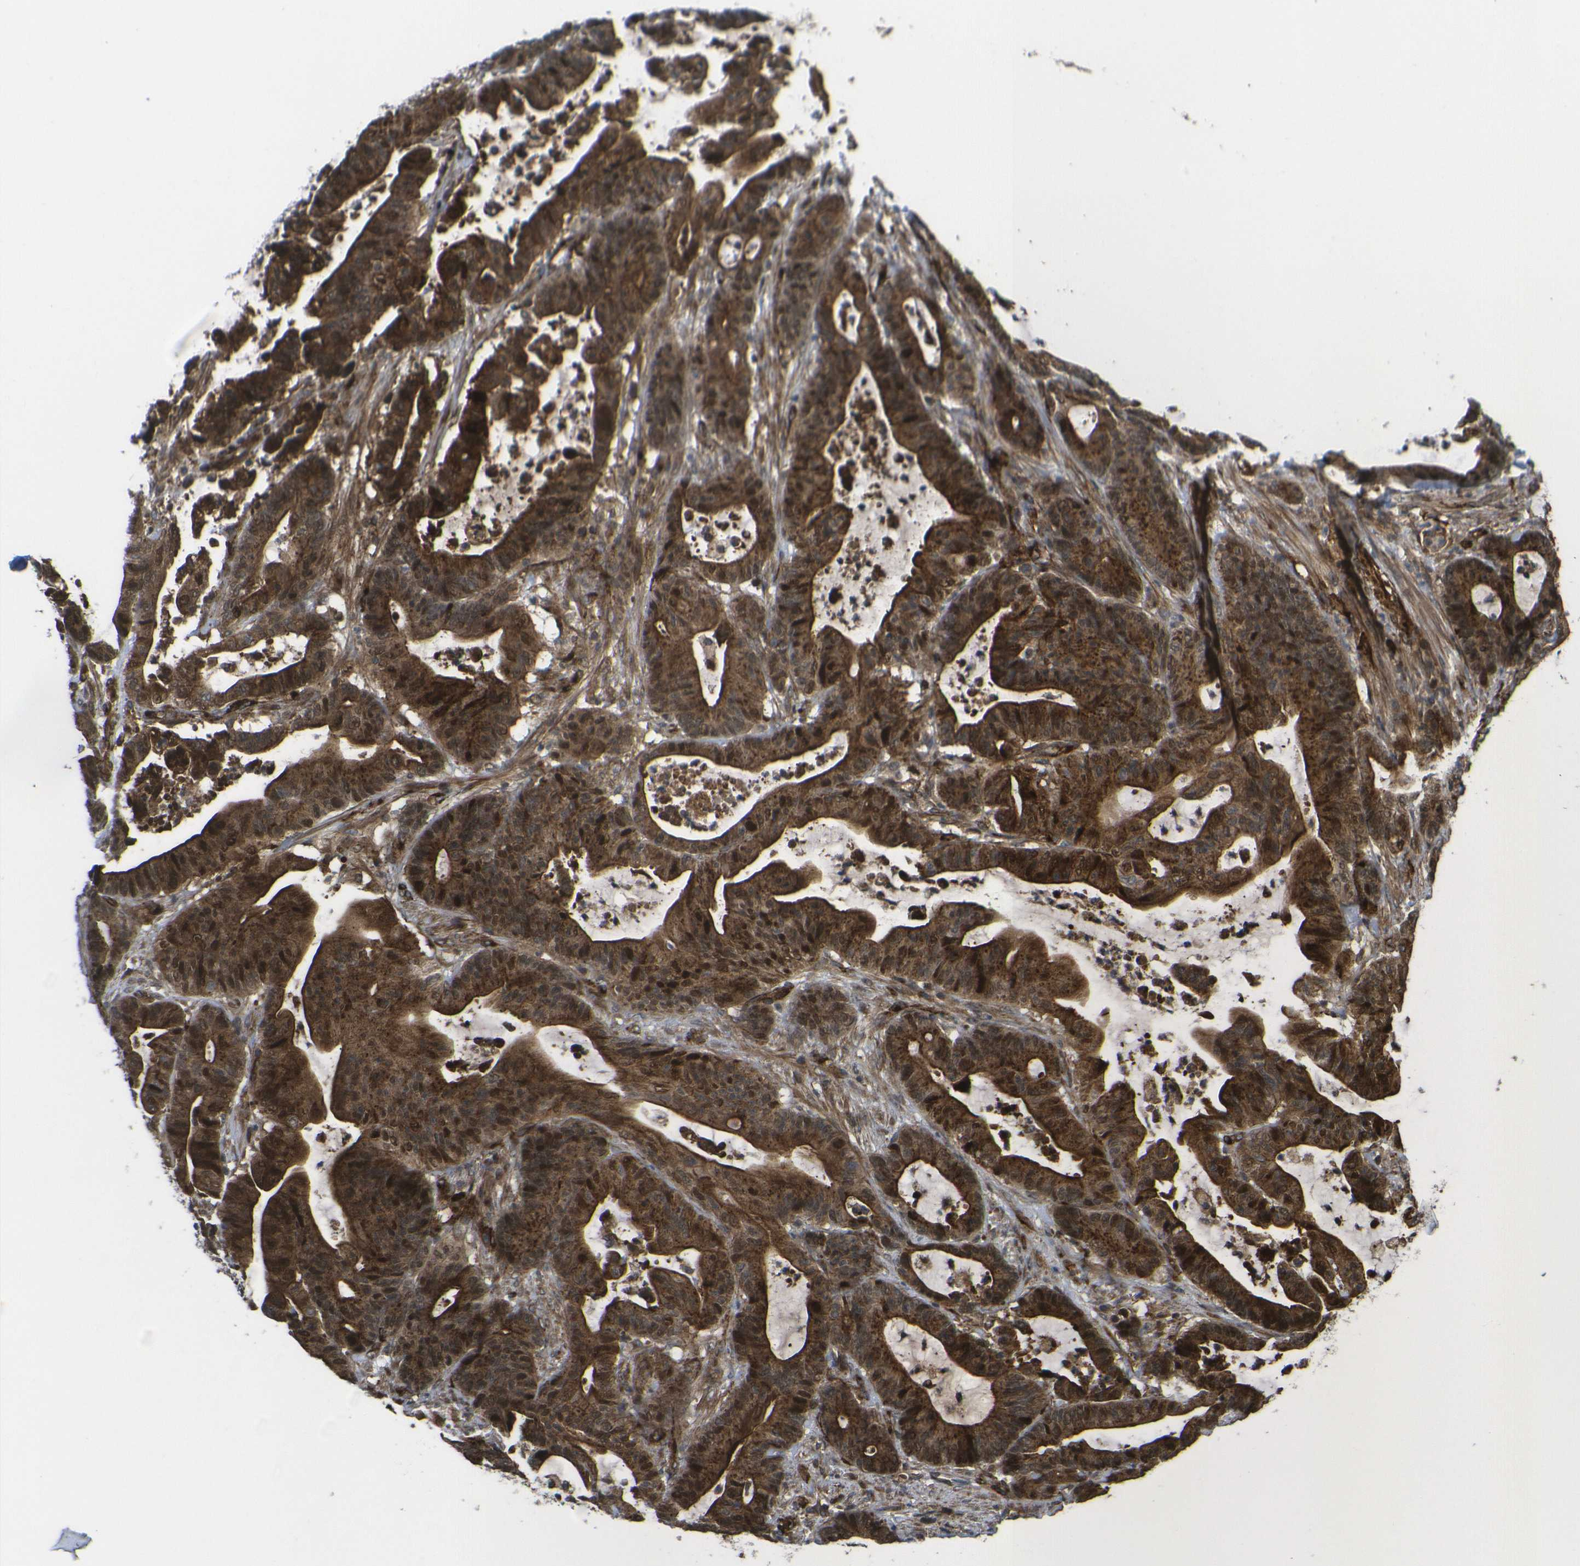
{"staining": {"intensity": "strong", "quantity": ">75%", "location": "cytoplasmic/membranous,nuclear"}, "tissue": "colorectal cancer", "cell_type": "Tumor cells", "image_type": "cancer", "snomed": [{"axis": "morphology", "description": "Adenocarcinoma, NOS"}, {"axis": "topography", "description": "Colon"}], "caption": "DAB (3,3'-diaminobenzidine) immunohistochemical staining of human colorectal cancer exhibits strong cytoplasmic/membranous and nuclear protein expression in about >75% of tumor cells. (DAB = brown stain, brightfield microscopy at high magnification).", "gene": "ECE1", "patient": {"sex": "female", "age": 84}}